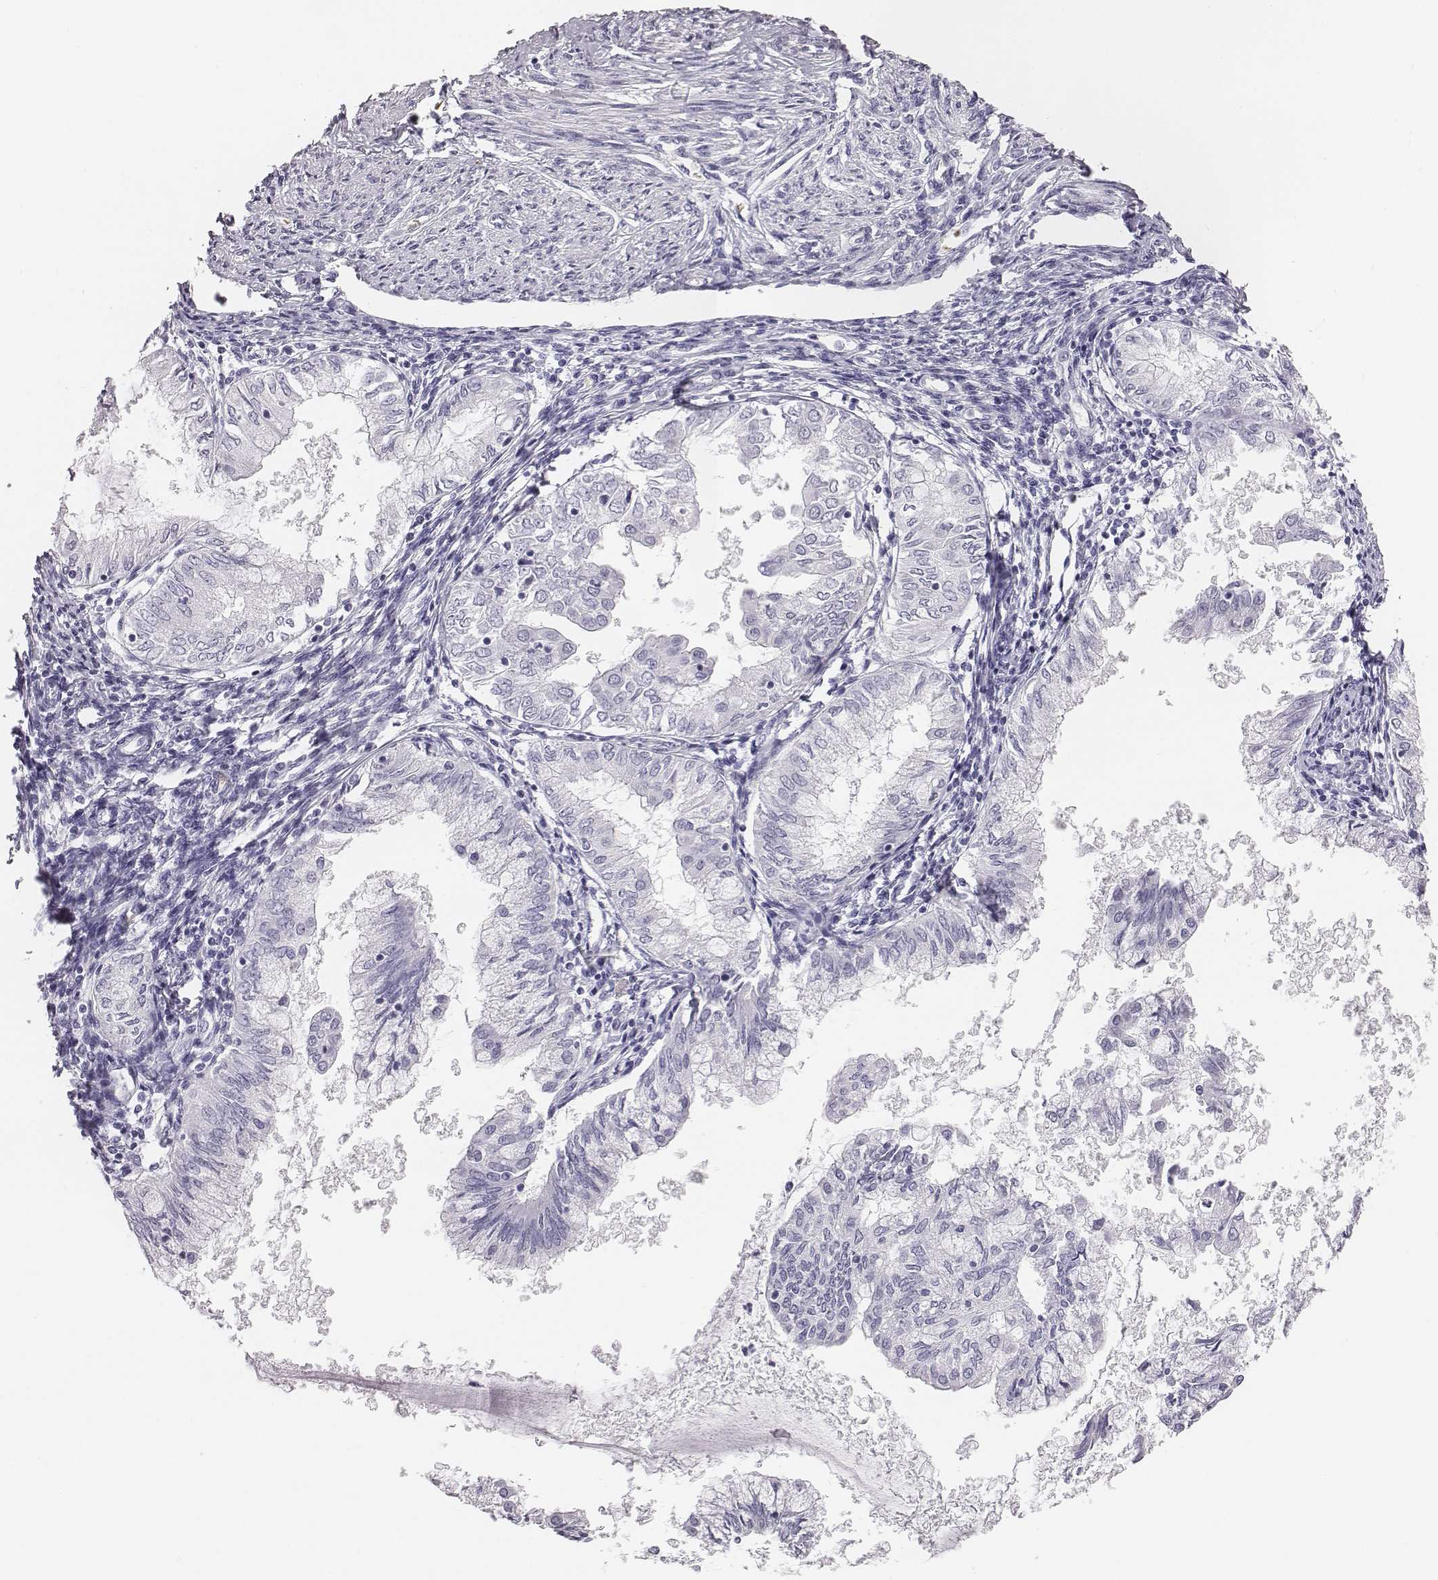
{"staining": {"intensity": "negative", "quantity": "none", "location": "none"}, "tissue": "endometrial cancer", "cell_type": "Tumor cells", "image_type": "cancer", "snomed": [{"axis": "morphology", "description": "Adenocarcinoma, NOS"}, {"axis": "topography", "description": "Endometrium"}], "caption": "Endometrial adenocarcinoma was stained to show a protein in brown. There is no significant expression in tumor cells.", "gene": "HBZ", "patient": {"sex": "female", "age": 68}}